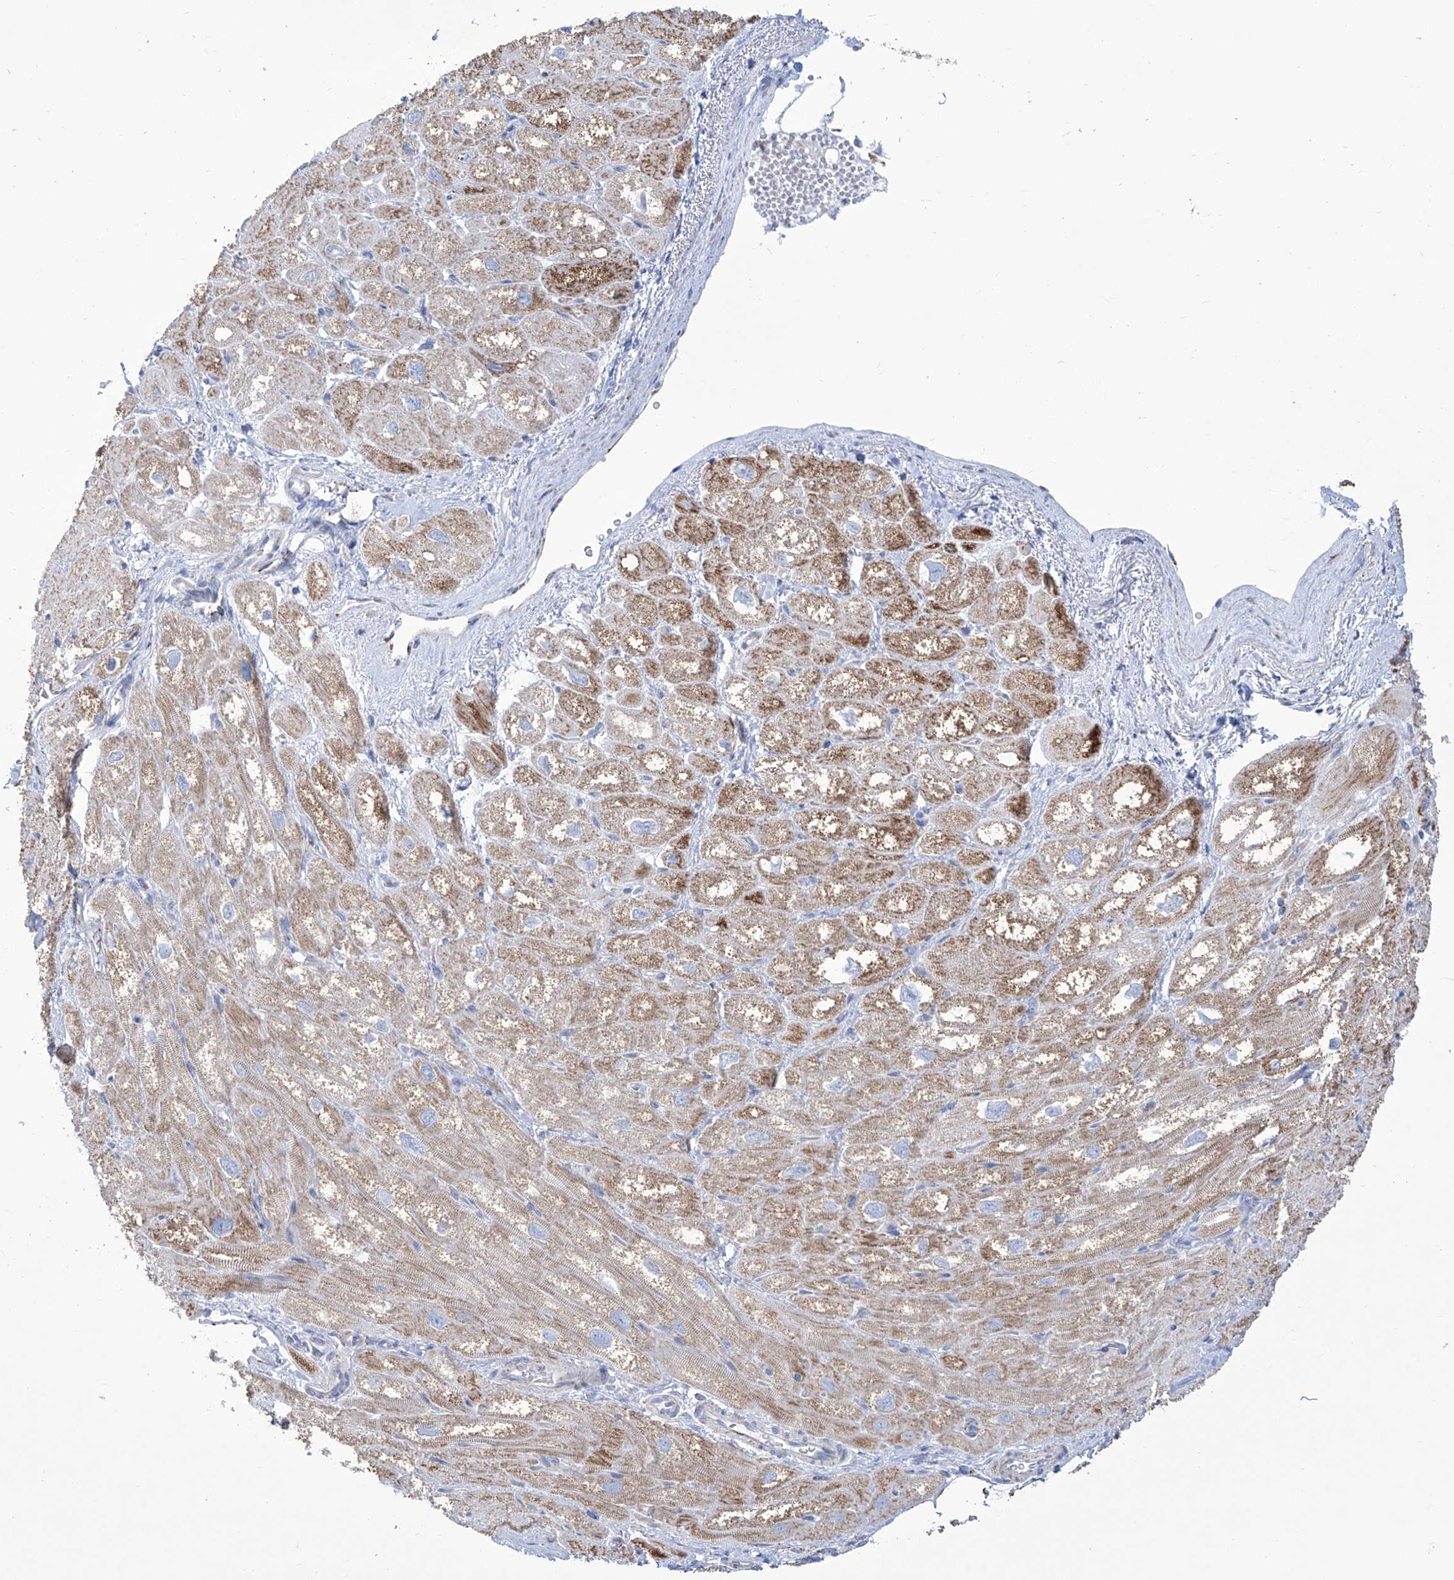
{"staining": {"intensity": "moderate", "quantity": "25%-75%", "location": "cytoplasmic/membranous"}, "tissue": "heart muscle", "cell_type": "Cardiomyocytes", "image_type": "normal", "snomed": [{"axis": "morphology", "description": "Normal tissue, NOS"}, {"axis": "topography", "description": "Heart"}], "caption": "Immunohistochemical staining of unremarkable heart muscle demonstrates medium levels of moderate cytoplasmic/membranous staining in approximately 25%-75% of cardiomyocytes. Using DAB (3,3'-diaminobenzidine) (brown) and hematoxylin (blue) stains, captured at high magnification using brightfield microscopy.", "gene": "ALDH6A1", "patient": {"sex": "male", "age": 50}}